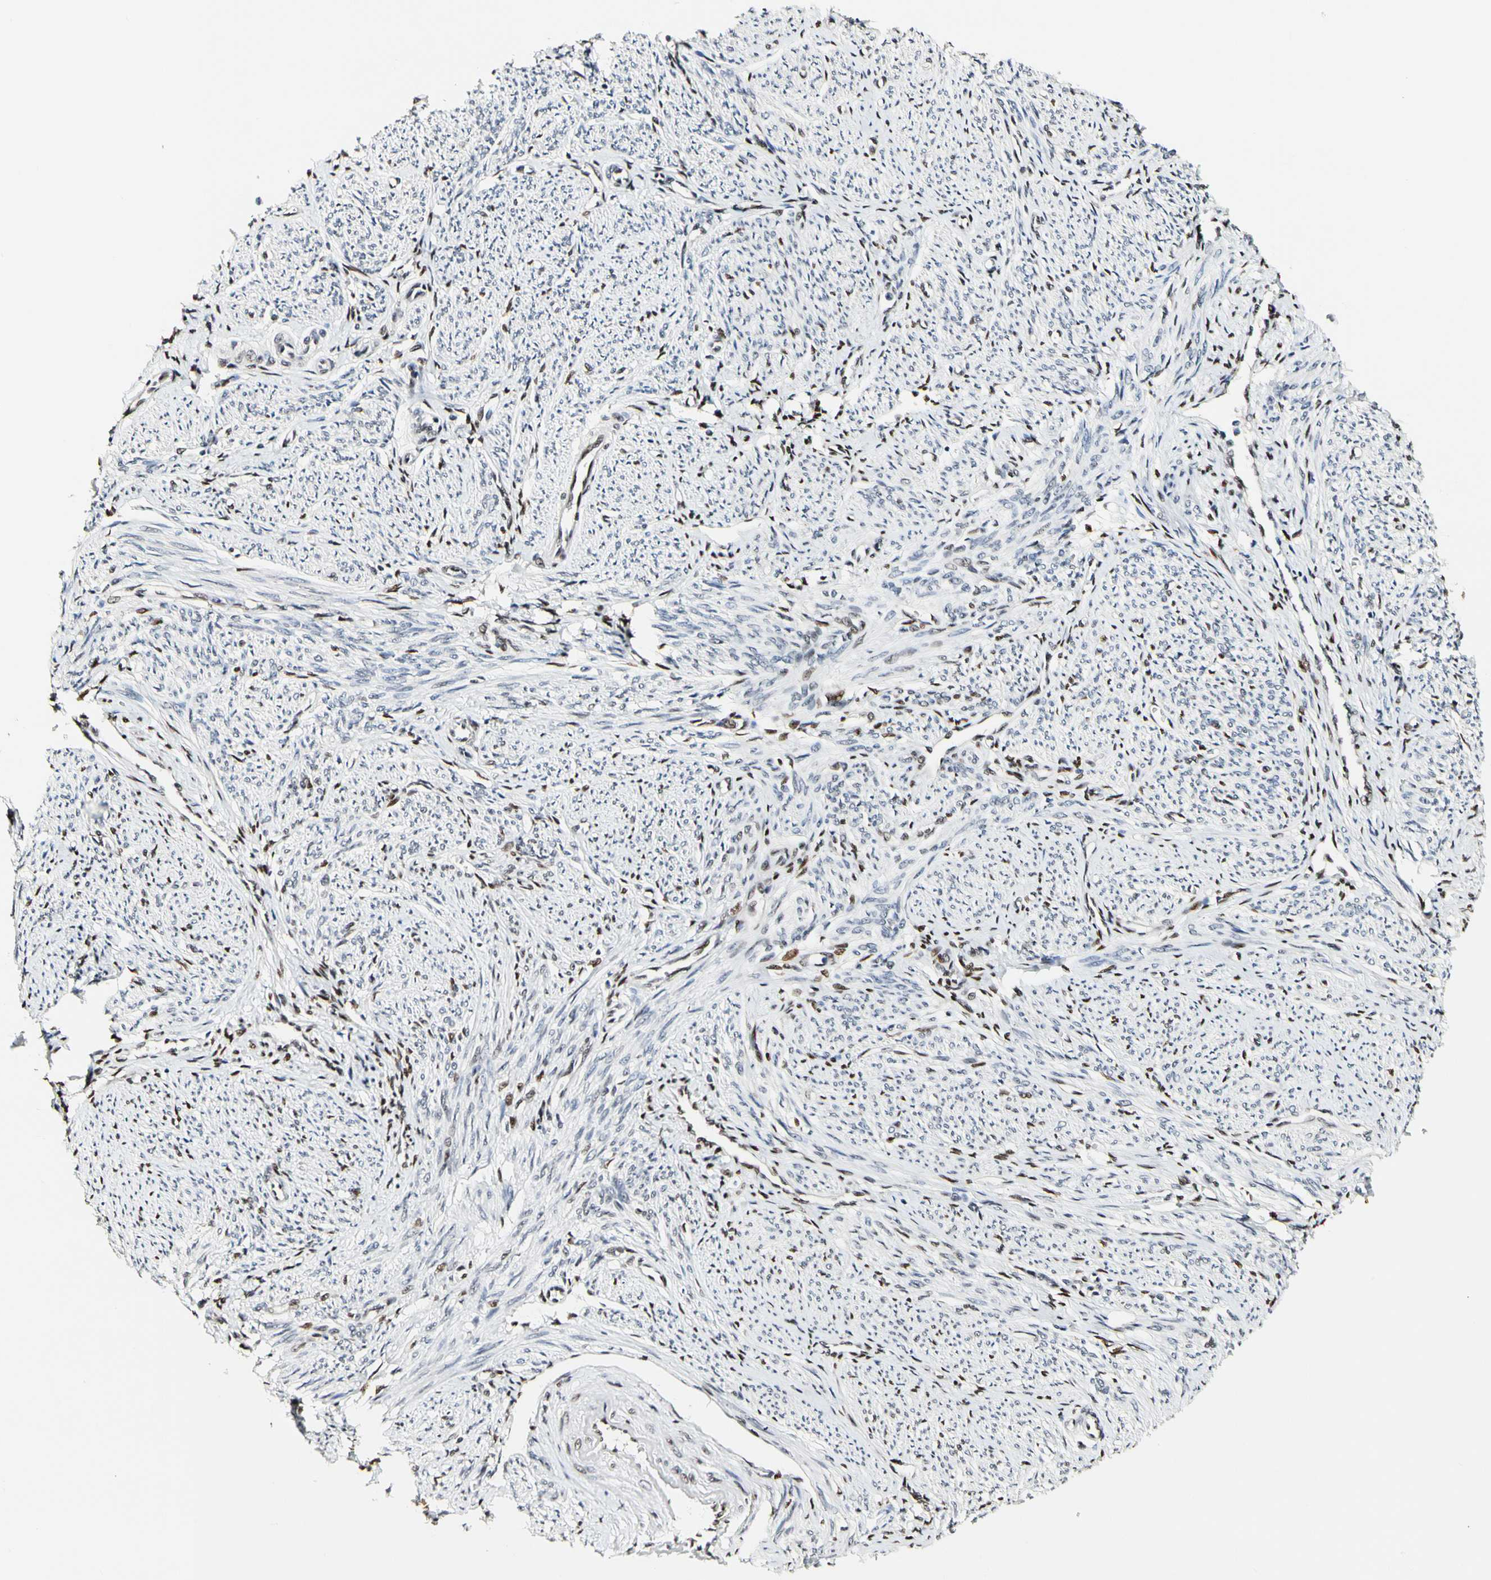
{"staining": {"intensity": "moderate", "quantity": "<25%", "location": "nuclear"}, "tissue": "smooth muscle", "cell_type": "Smooth muscle cells", "image_type": "normal", "snomed": [{"axis": "morphology", "description": "Normal tissue, NOS"}, {"axis": "topography", "description": "Smooth muscle"}], "caption": "A histopathology image showing moderate nuclear expression in about <25% of smooth muscle cells in normal smooth muscle, as visualized by brown immunohistochemical staining.", "gene": "NFIA", "patient": {"sex": "female", "age": 65}}